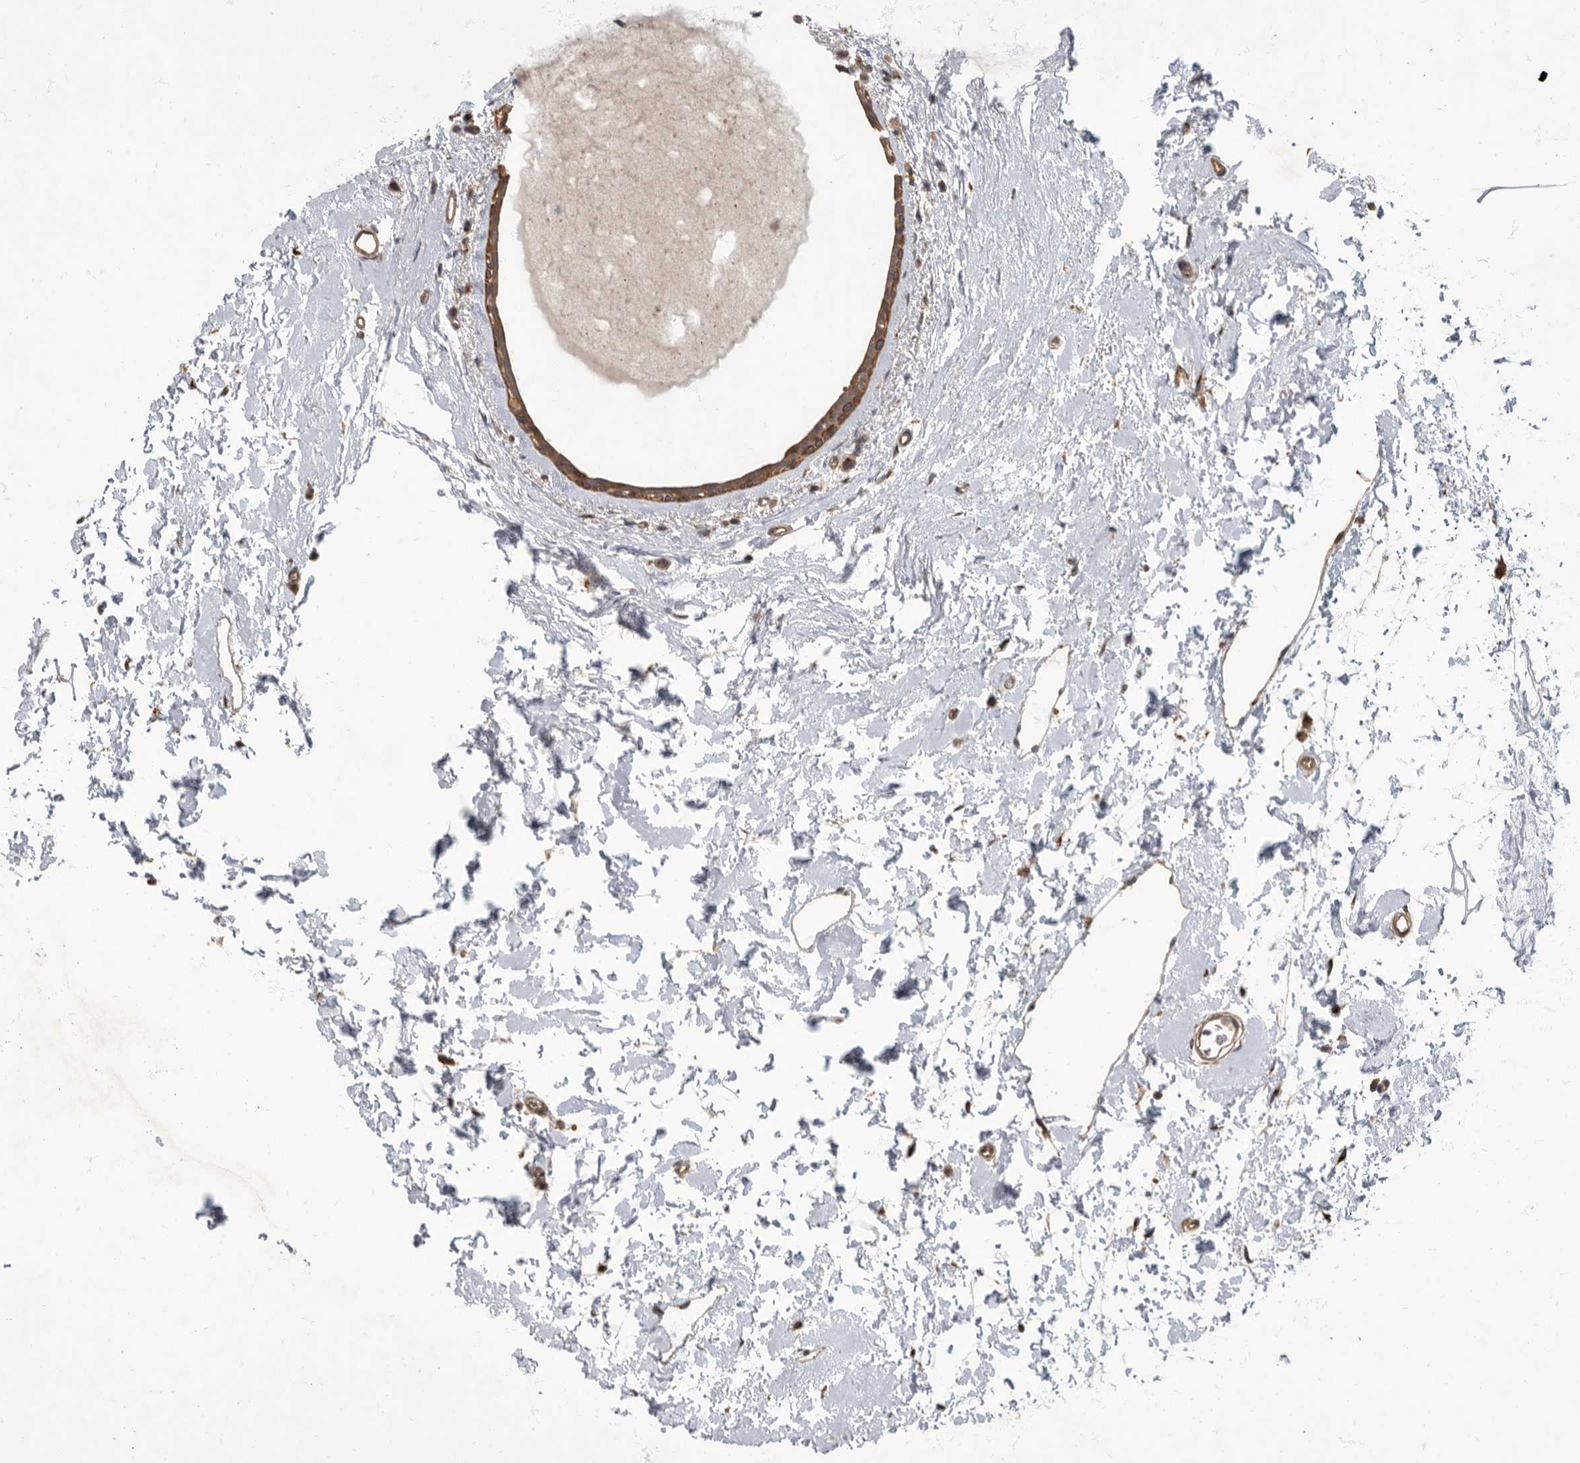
{"staining": {"intensity": "moderate", "quantity": ">75%", "location": "cytoplasmic/membranous"}, "tissue": "breast cancer", "cell_type": "Tumor cells", "image_type": "cancer", "snomed": [{"axis": "morphology", "description": "Lobular carcinoma"}, {"axis": "topography", "description": "Breast"}], "caption": "Lobular carcinoma (breast) stained with immunohistochemistry (IHC) demonstrates moderate cytoplasmic/membranous expression in about >75% of tumor cells.", "gene": "IQCK", "patient": {"sex": "female", "age": 47}}